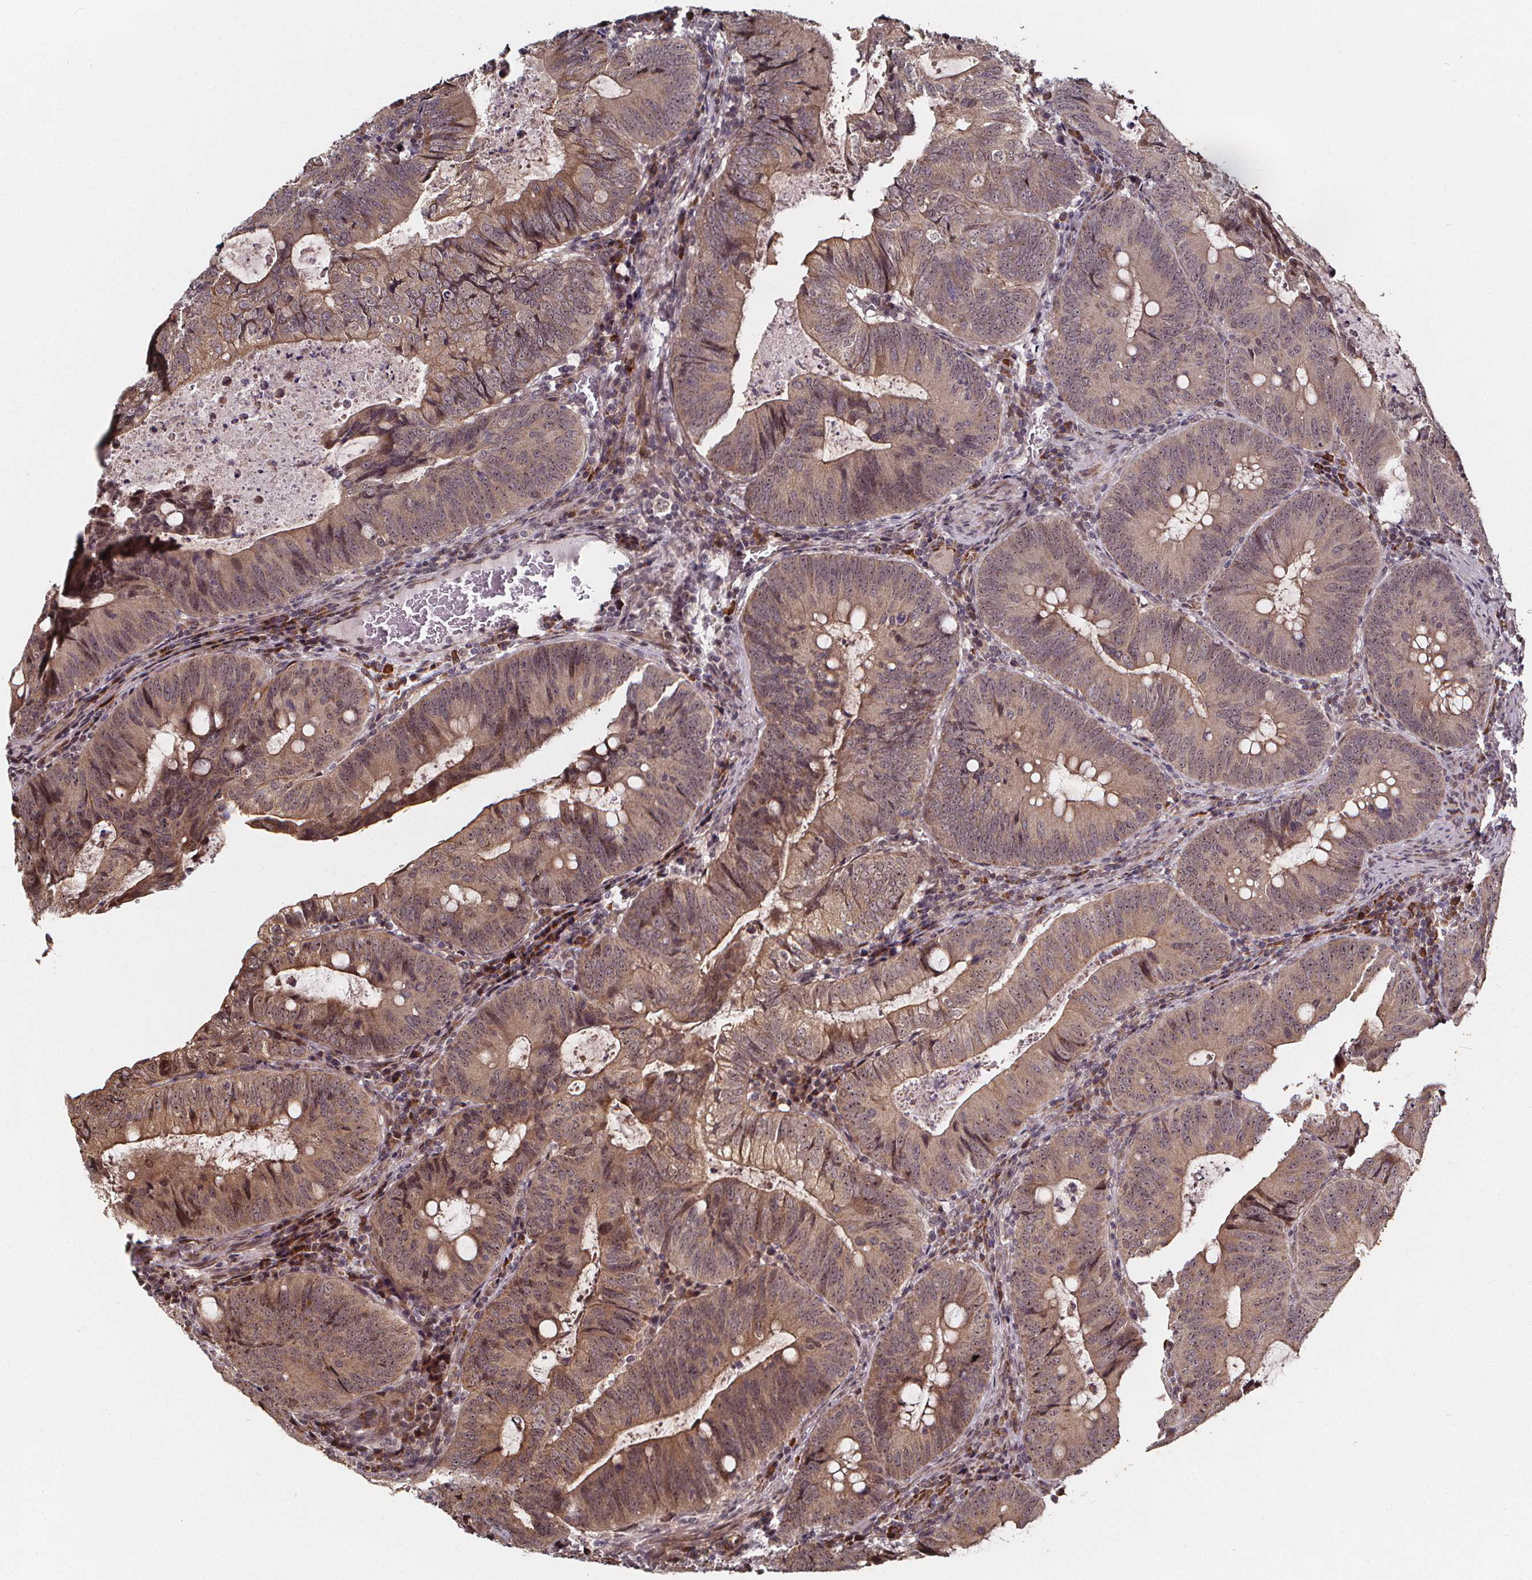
{"staining": {"intensity": "weak", "quantity": ">75%", "location": "cytoplasmic/membranous,nuclear"}, "tissue": "colorectal cancer", "cell_type": "Tumor cells", "image_type": "cancer", "snomed": [{"axis": "morphology", "description": "Adenocarcinoma, NOS"}, {"axis": "topography", "description": "Colon"}], "caption": "DAB (3,3'-diaminobenzidine) immunohistochemical staining of human colorectal adenocarcinoma exhibits weak cytoplasmic/membranous and nuclear protein expression in approximately >75% of tumor cells. The protein is stained brown, and the nuclei are stained in blue (DAB (3,3'-diaminobenzidine) IHC with brightfield microscopy, high magnification).", "gene": "DDIT3", "patient": {"sex": "male", "age": 67}}